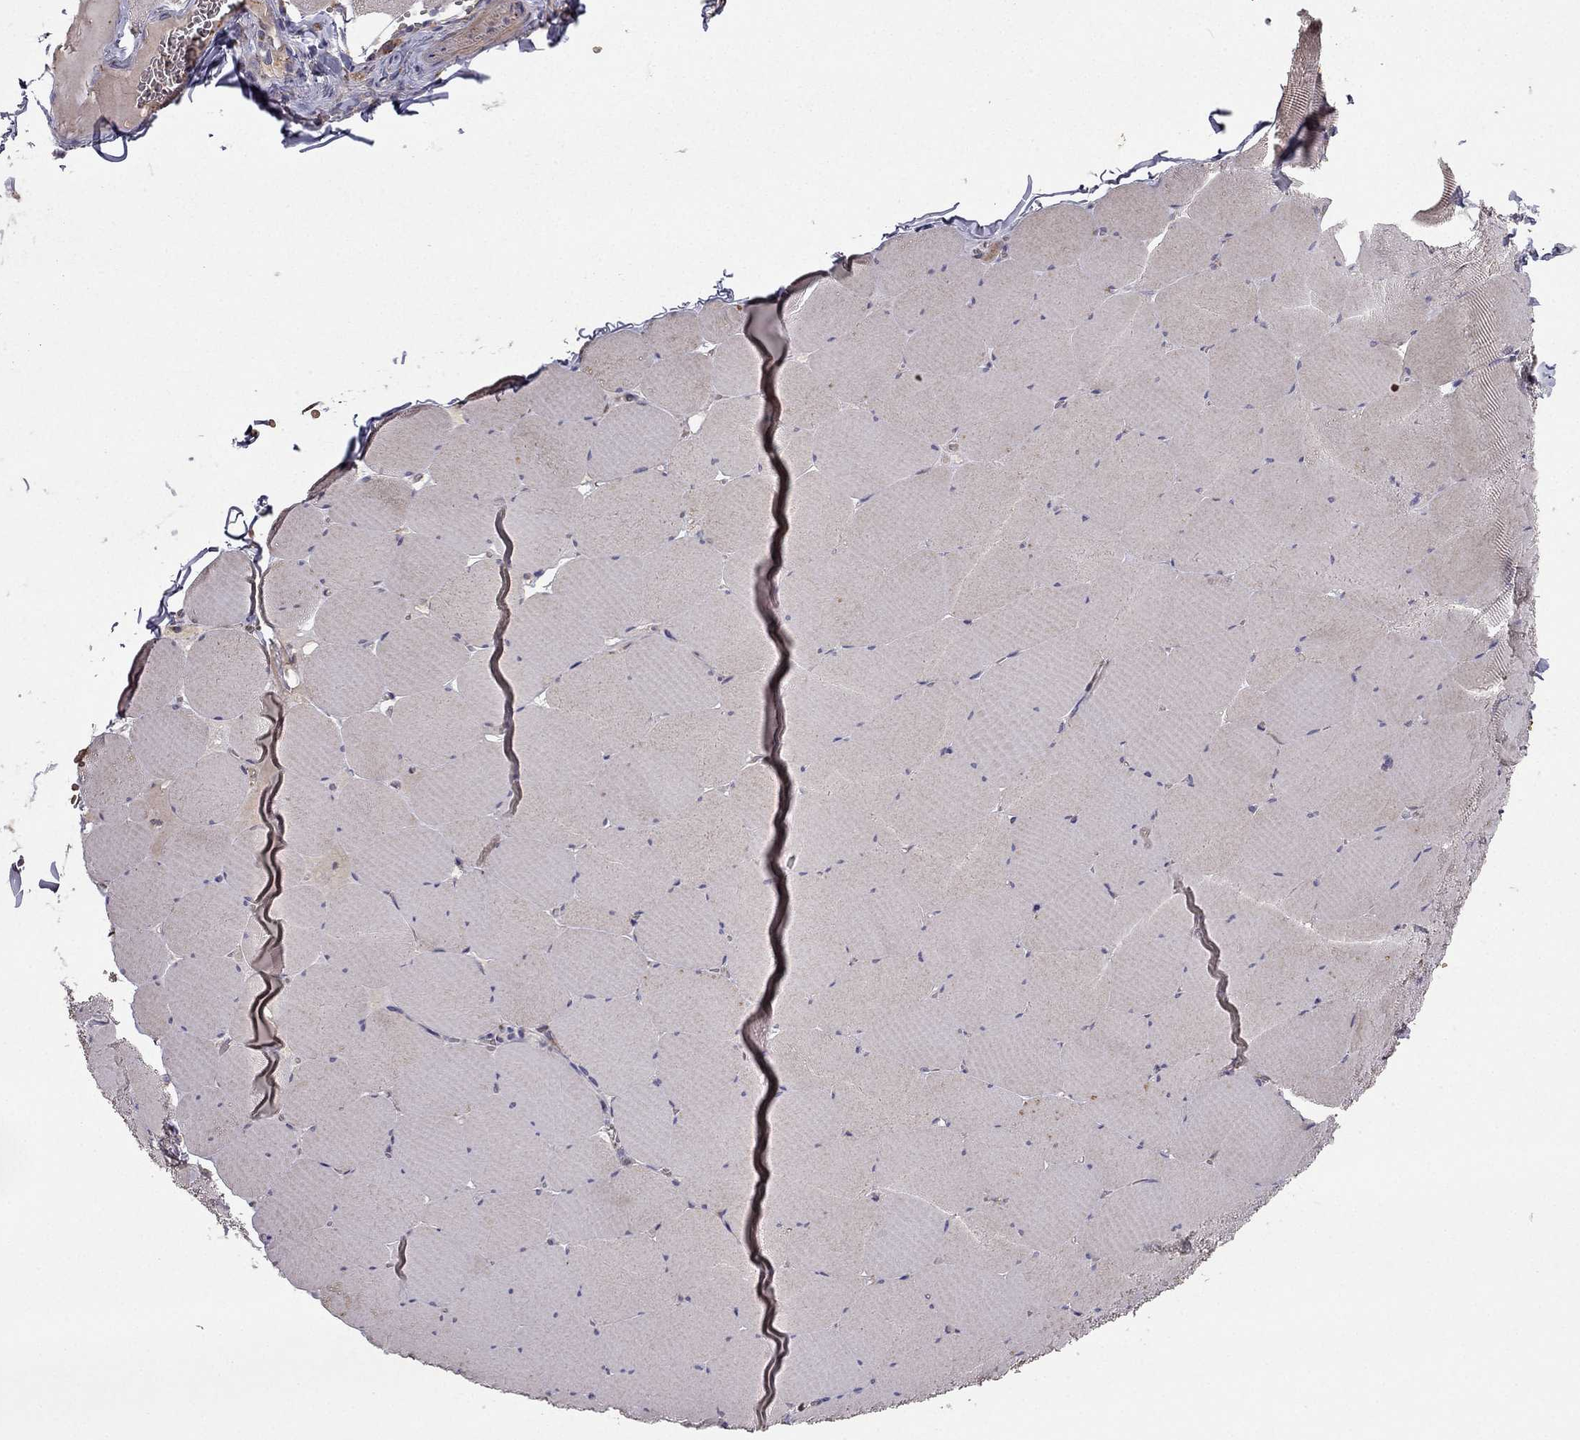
{"staining": {"intensity": "negative", "quantity": "none", "location": "none"}, "tissue": "skeletal muscle", "cell_type": "Myocytes", "image_type": "normal", "snomed": [{"axis": "morphology", "description": "Normal tissue, NOS"}, {"axis": "morphology", "description": "Malignant melanoma, Metastatic site"}, {"axis": "topography", "description": "Skeletal muscle"}], "caption": "Immunohistochemistry (IHC) image of benign human skeletal muscle stained for a protein (brown), which demonstrates no expression in myocytes.", "gene": "B4GALT7", "patient": {"sex": "male", "age": 50}}